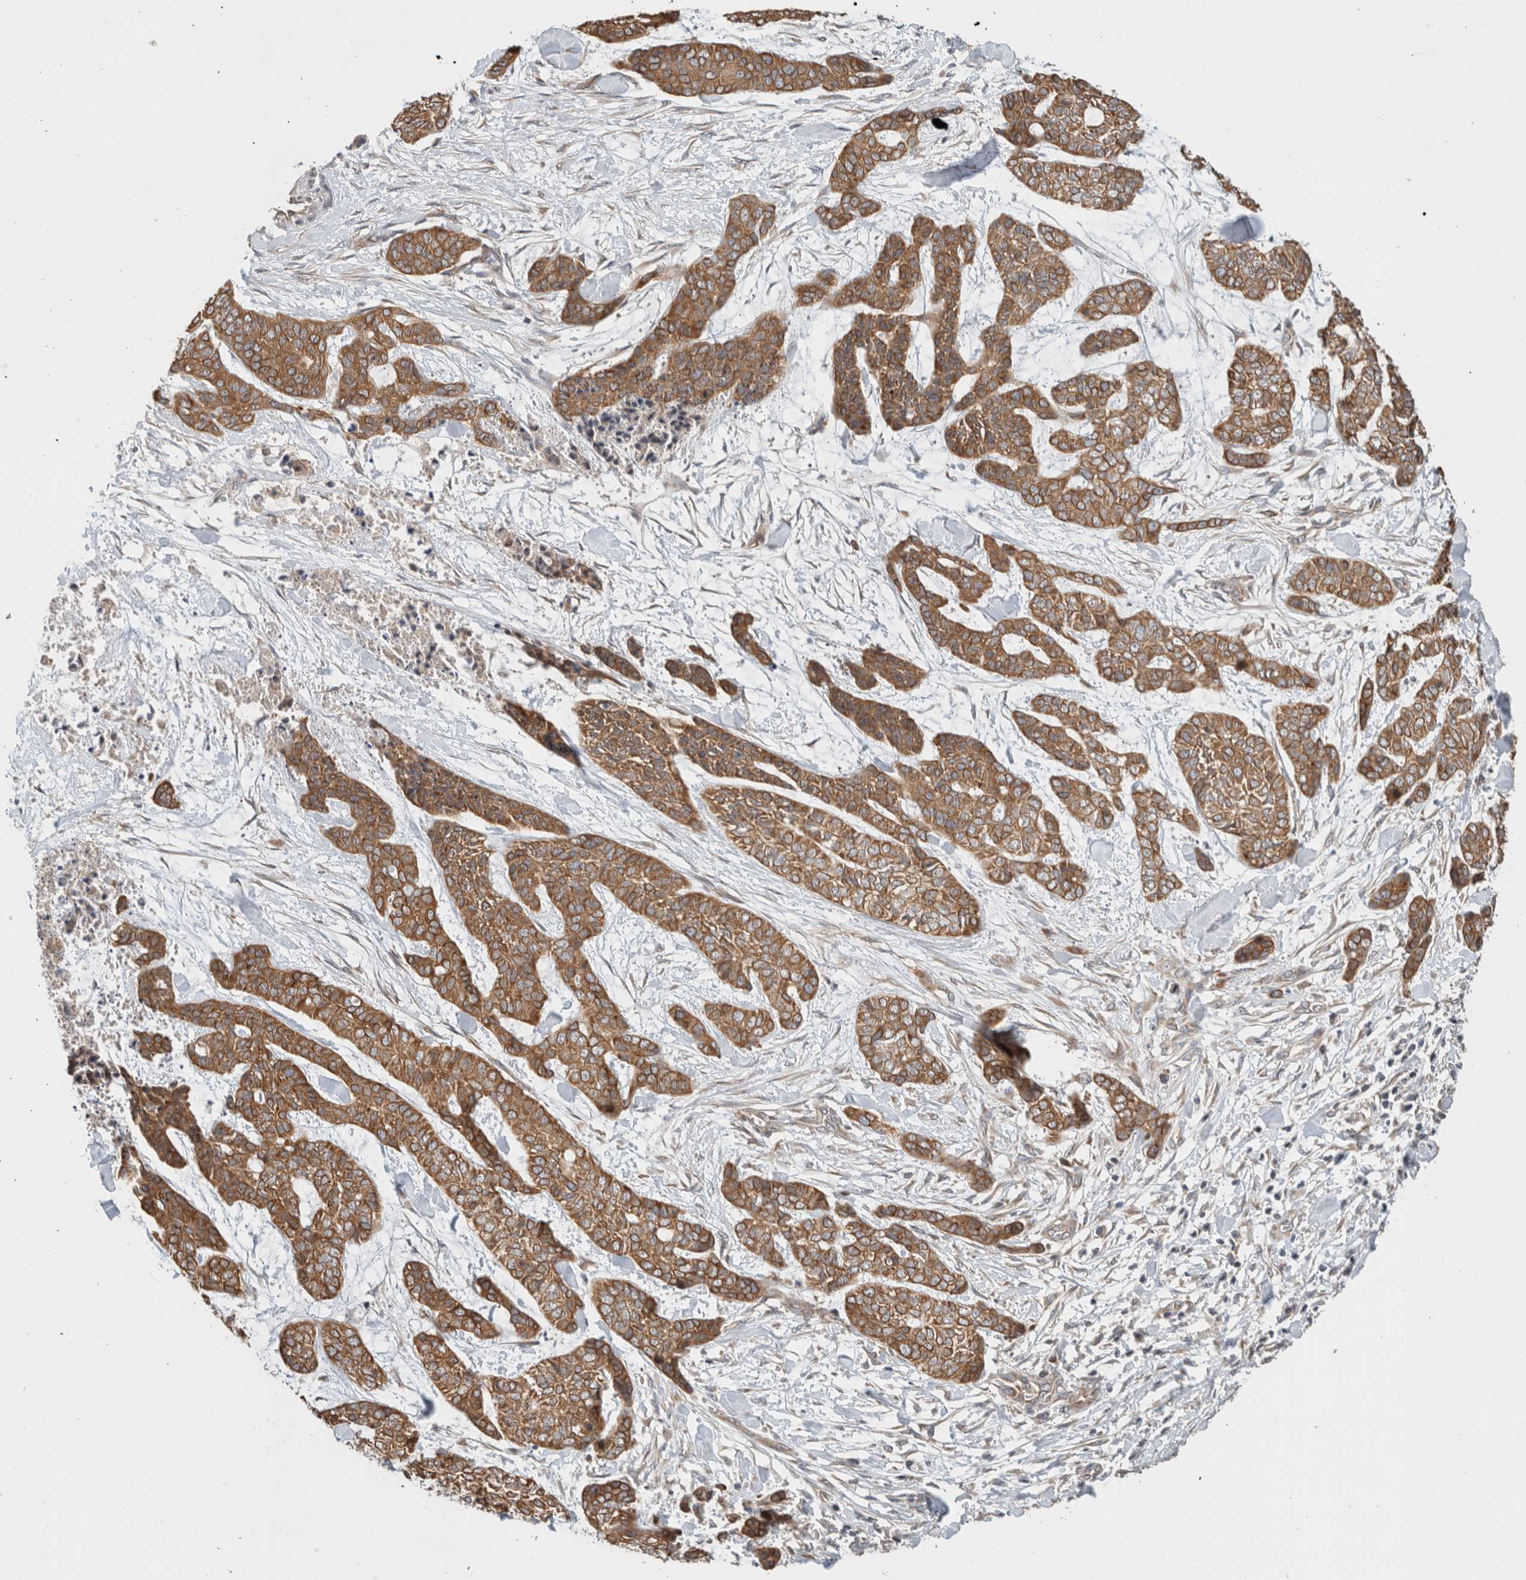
{"staining": {"intensity": "strong", "quantity": ">75%", "location": "cytoplasmic/membranous"}, "tissue": "skin cancer", "cell_type": "Tumor cells", "image_type": "cancer", "snomed": [{"axis": "morphology", "description": "Basal cell carcinoma"}, {"axis": "topography", "description": "Skin"}], "caption": "IHC of human basal cell carcinoma (skin) reveals high levels of strong cytoplasmic/membranous staining in about >75% of tumor cells. The staining was performed using DAB, with brown indicating positive protein expression. Nuclei are stained blue with hematoxylin.", "gene": "PUM1", "patient": {"sex": "female", "age": 64}}